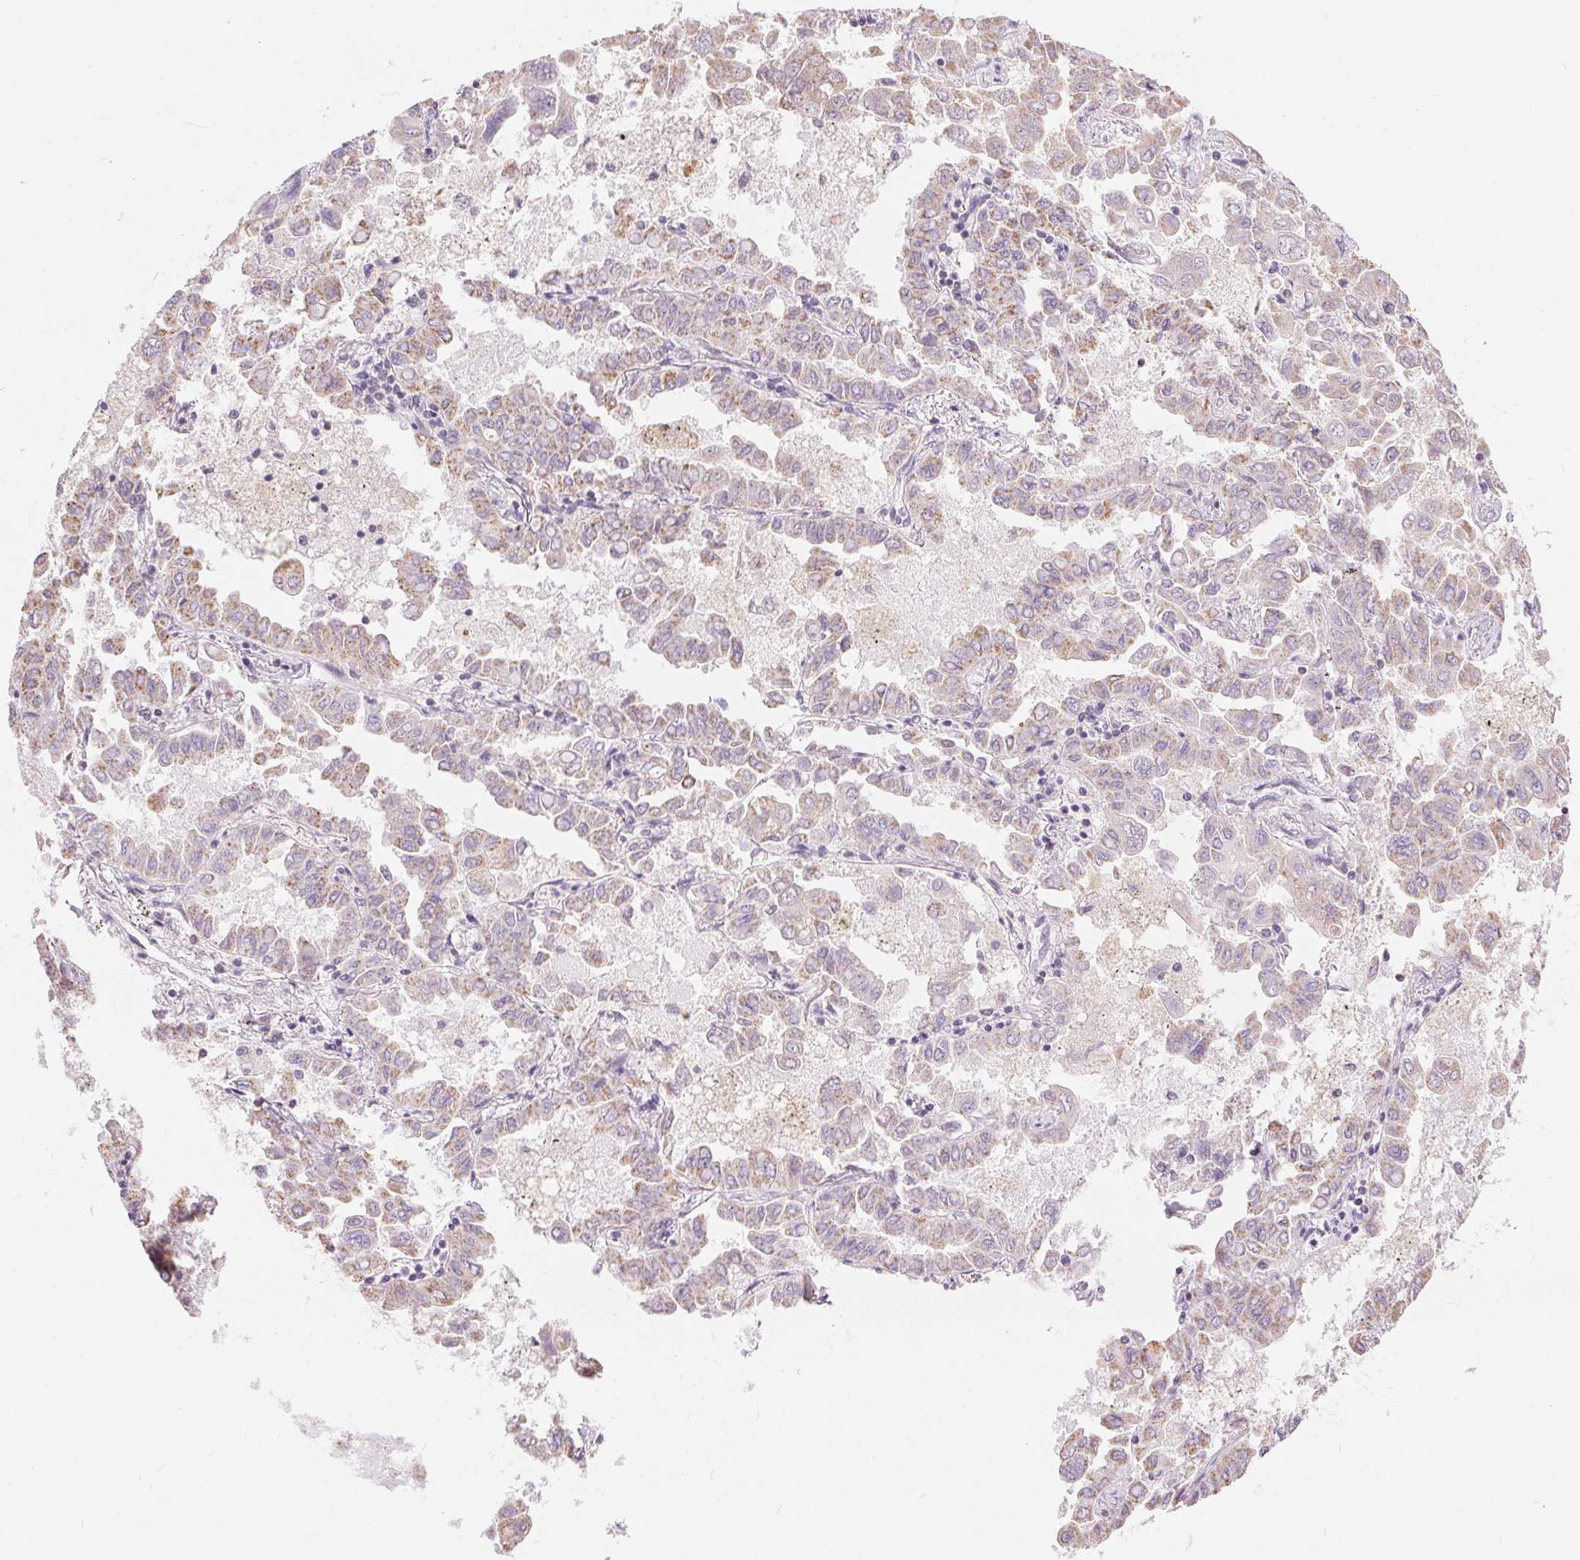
{"staining": {"intensity": "weak", "quantity": ">75%", "location": "cytoplasmic/membranous"}, "tissue": "lung cancer", "cell_type": "Tumor cells", "image_type": "cancer", "snomed": [{"axis": "morphology", "description": "Adenocarcinoma, NOS"}, {"axis": "topography", "description": "Lung"}], "caption": "A histopathology image showing weak cytoplasmic/membranous staining in about >75% of tumor cells in adenocarcinoma (lung), as visualized by brown immunohistochemical staining.", "gene": "POU2F2", "patient": {"sex": "male", "age": 64}}